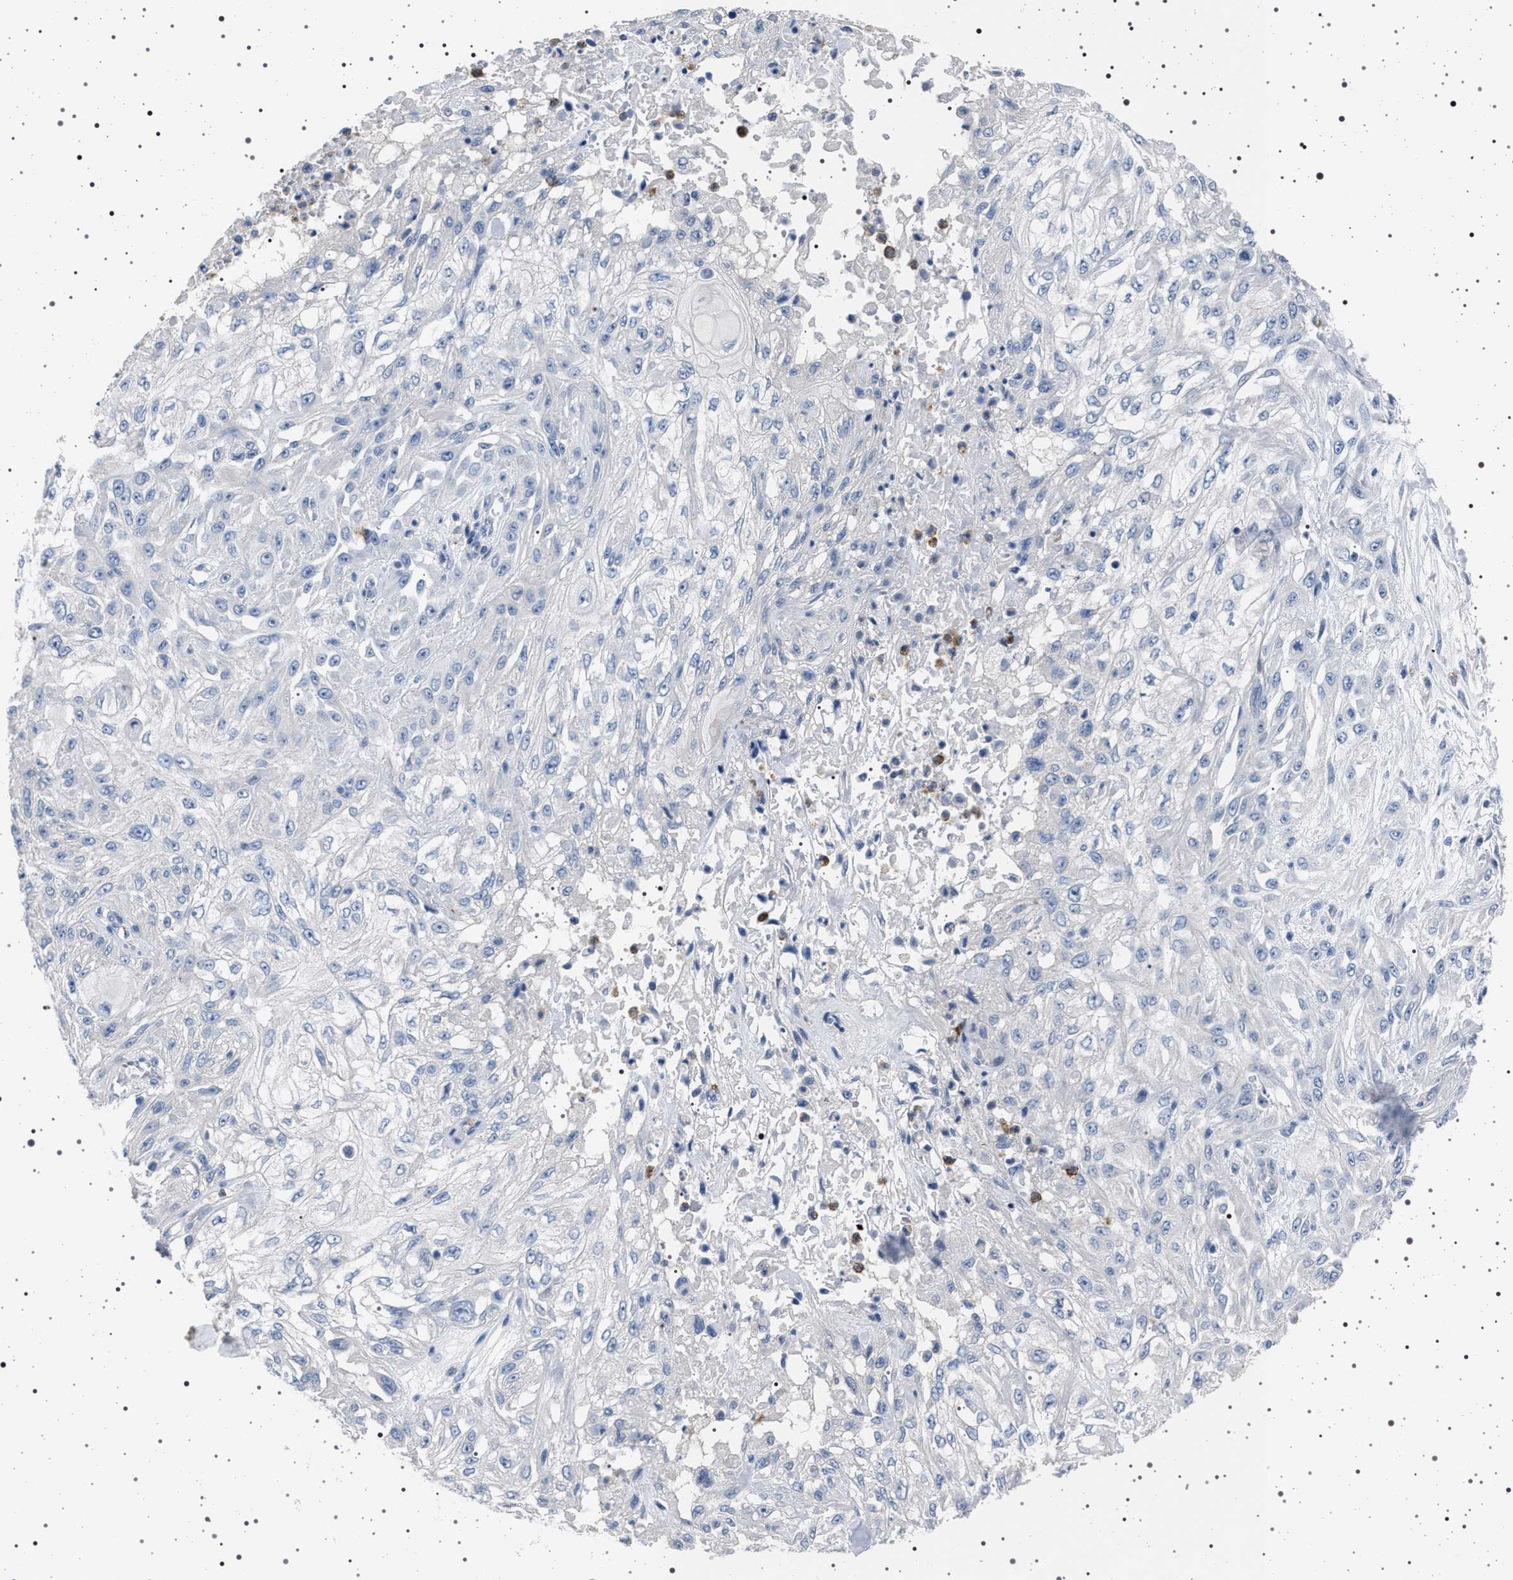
{"staining": {"intensity": "negative", "quantity": "none", "location": "none"}, "tissue": "skin cancer", "cell_type": "Tumor cells", "image_type": "cancer", "snomed": [{"axis": "morphology", "description": "Squamous cell carcinoma, NOS"}, {"axis": "morphology", "description": "Squamous cell carcinoma, metastatic, NOS"}, {"axis": "topography", "description": "Skin"}, {"axis": "topography", "description": "Lymph node"}], "caption": "Immunohistochemistry (IHC) photomicrograph of neoplastic tissue: skin cancer (squamous cell carcinoma) stained with DAB (3,3'-diaminobenzidine) displays no significant protein positivity in tumor cells. (DAB IHC with hematoxylin counter stain).", "gene": "NAT9", "patient": {"sex": "male", "age": 75}}